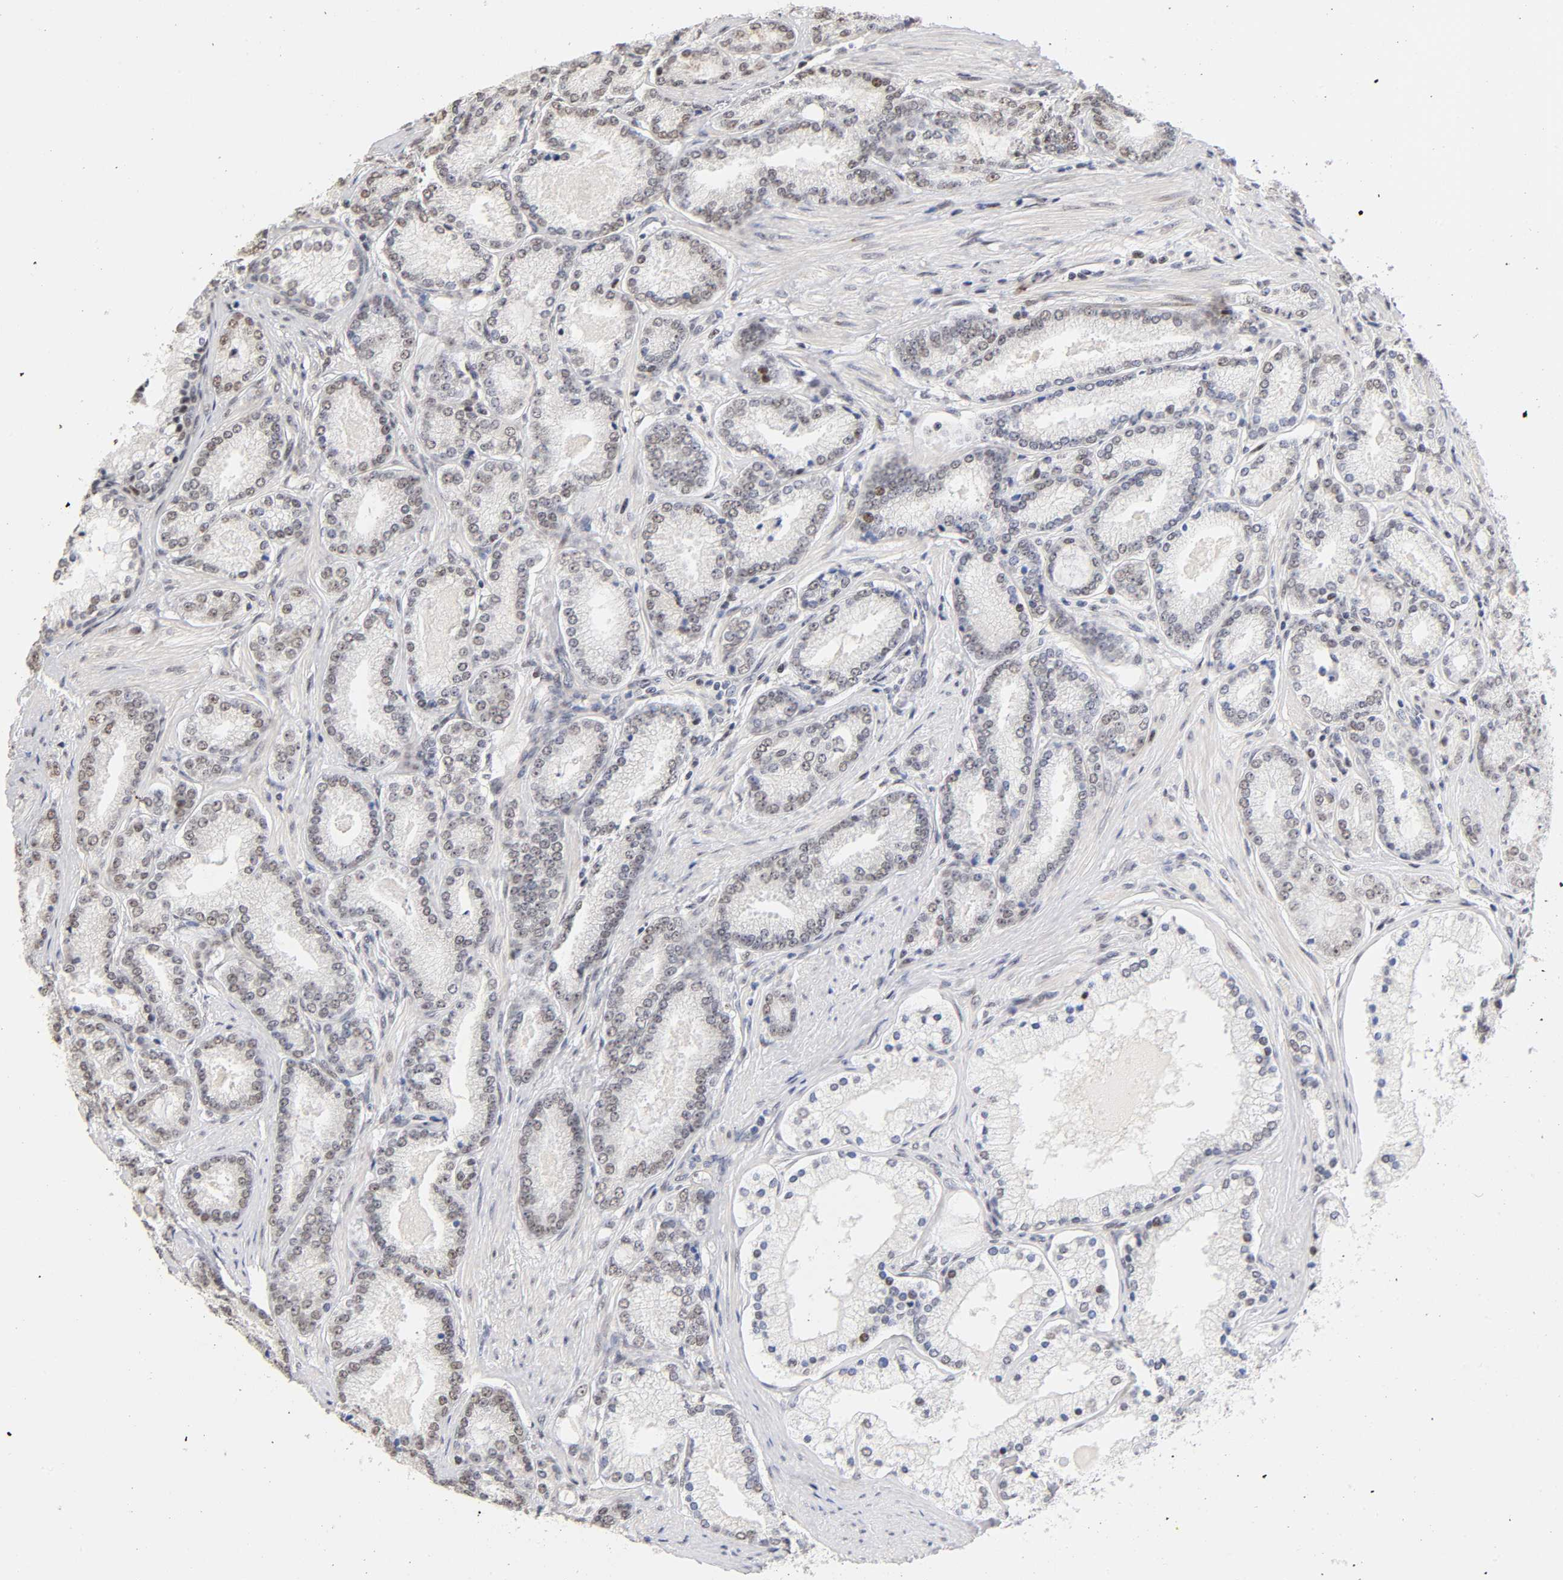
{"staining": {"intensity": "weak", "quantity": "25%-75%", "location": "nuclear"}, "tissue": "prostate cancer", "cell_type": "Tumor cells", "image_type": "cancer", "snomed": [{"axis": "morphology", "description": "Adenocarcinoma, Low grade"}, {"axis": "topography", "description": "Prostate"}], "caption": "A high-resolution histopathology image shows immunohistochemistry staining of prostate cancer, which exhibits weak nuclear expression in approximately 25%-75% of tumor cells.", "gene": "TP53RK", "patient": {"sex": "male", "age": 71}}